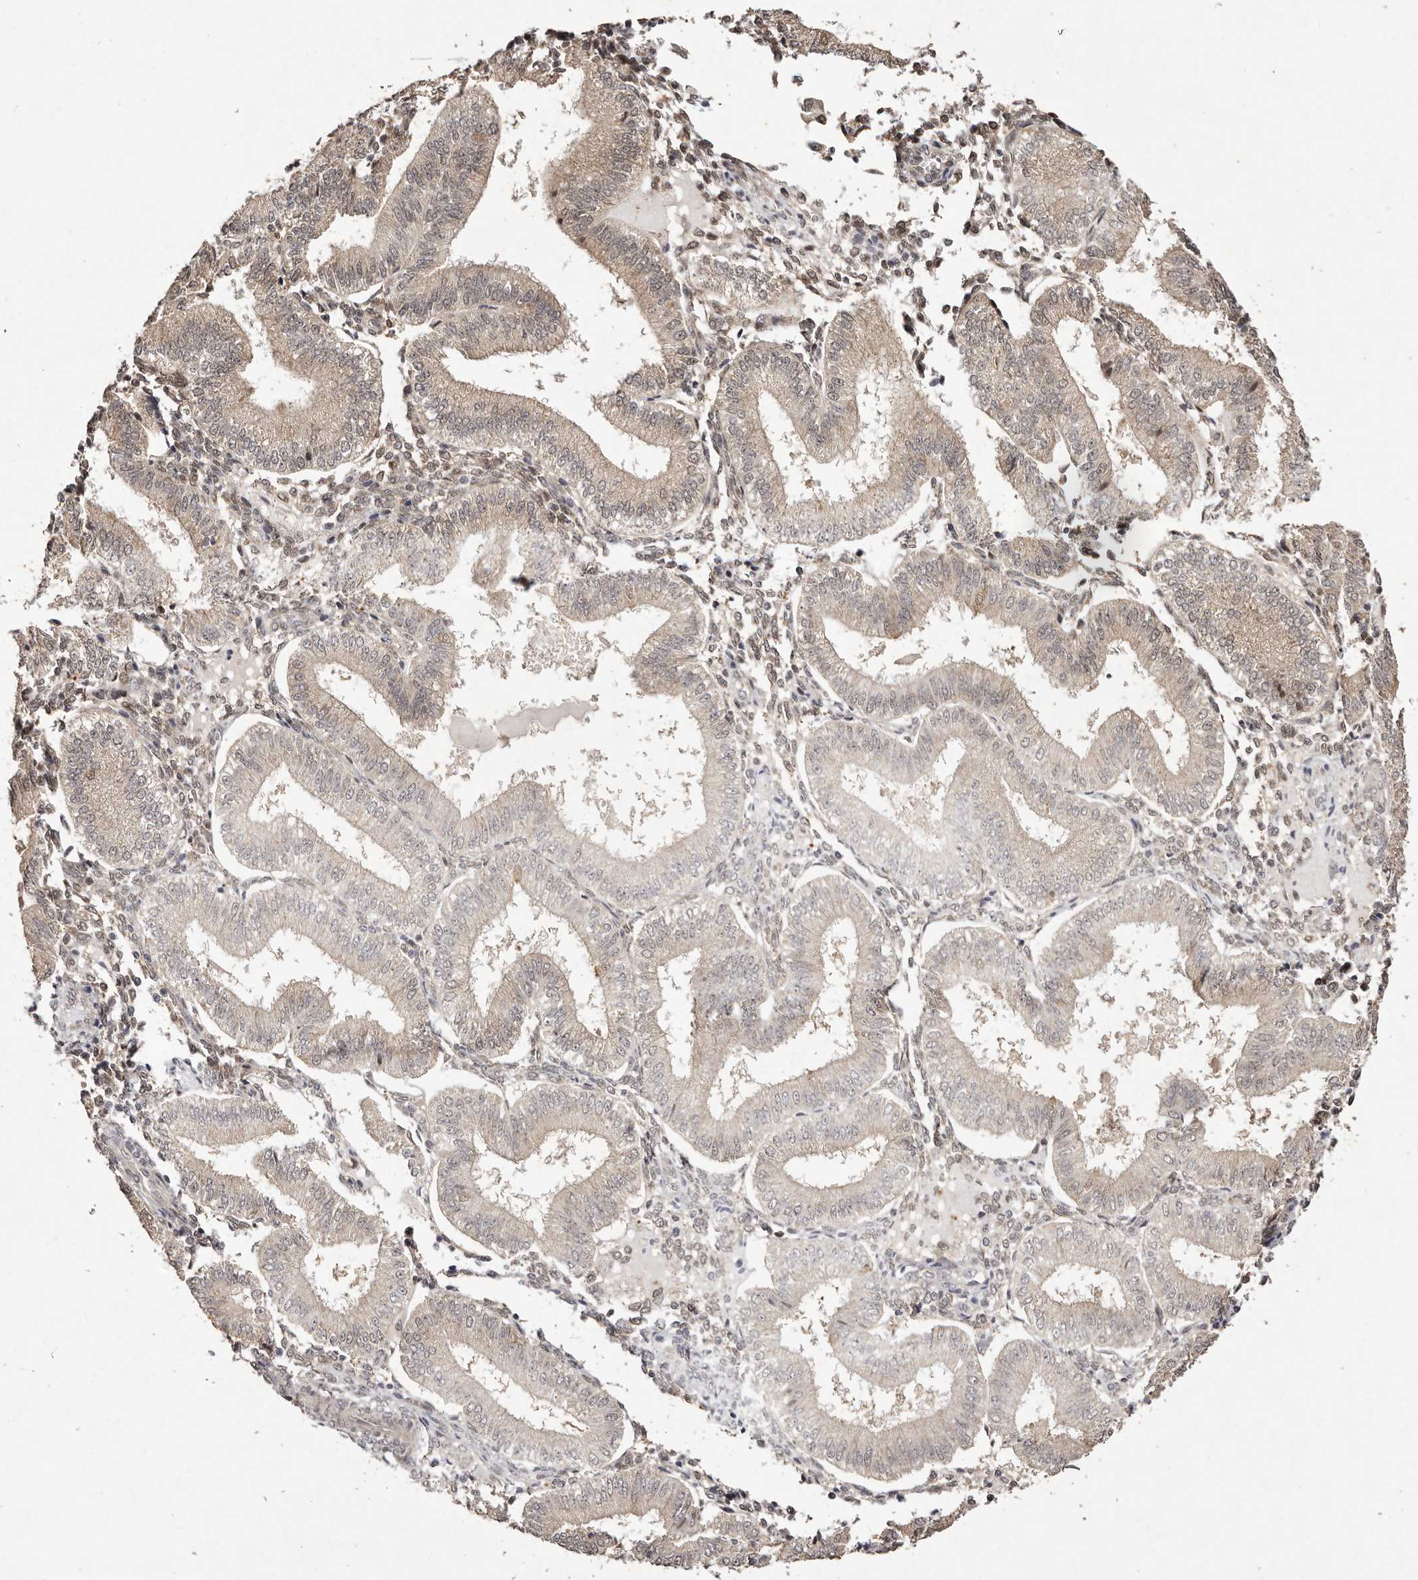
{"staining": {"intensity": "moderate", "quantity": "25%-75%", "location": "cytoplasmic/membranous,nuclear"}, "tissue": "endometrium", "cell_type": "Cells in endometrial stroma", "image_type": "normal", "snomed": [{"axis": "morphology", "description": "Normal tissue, NOS"}, {"axis": "topography", "description": "Endometrium"}], "caption": "Human endometrium stained with a brown dye reveals moderate cytoplasmic/membranous,nuclear positive expression in approximately 25%-75% of cells in endometrial stroma.", "gene": "BUD31", "patient": {"sex": "female", "age": 39}}